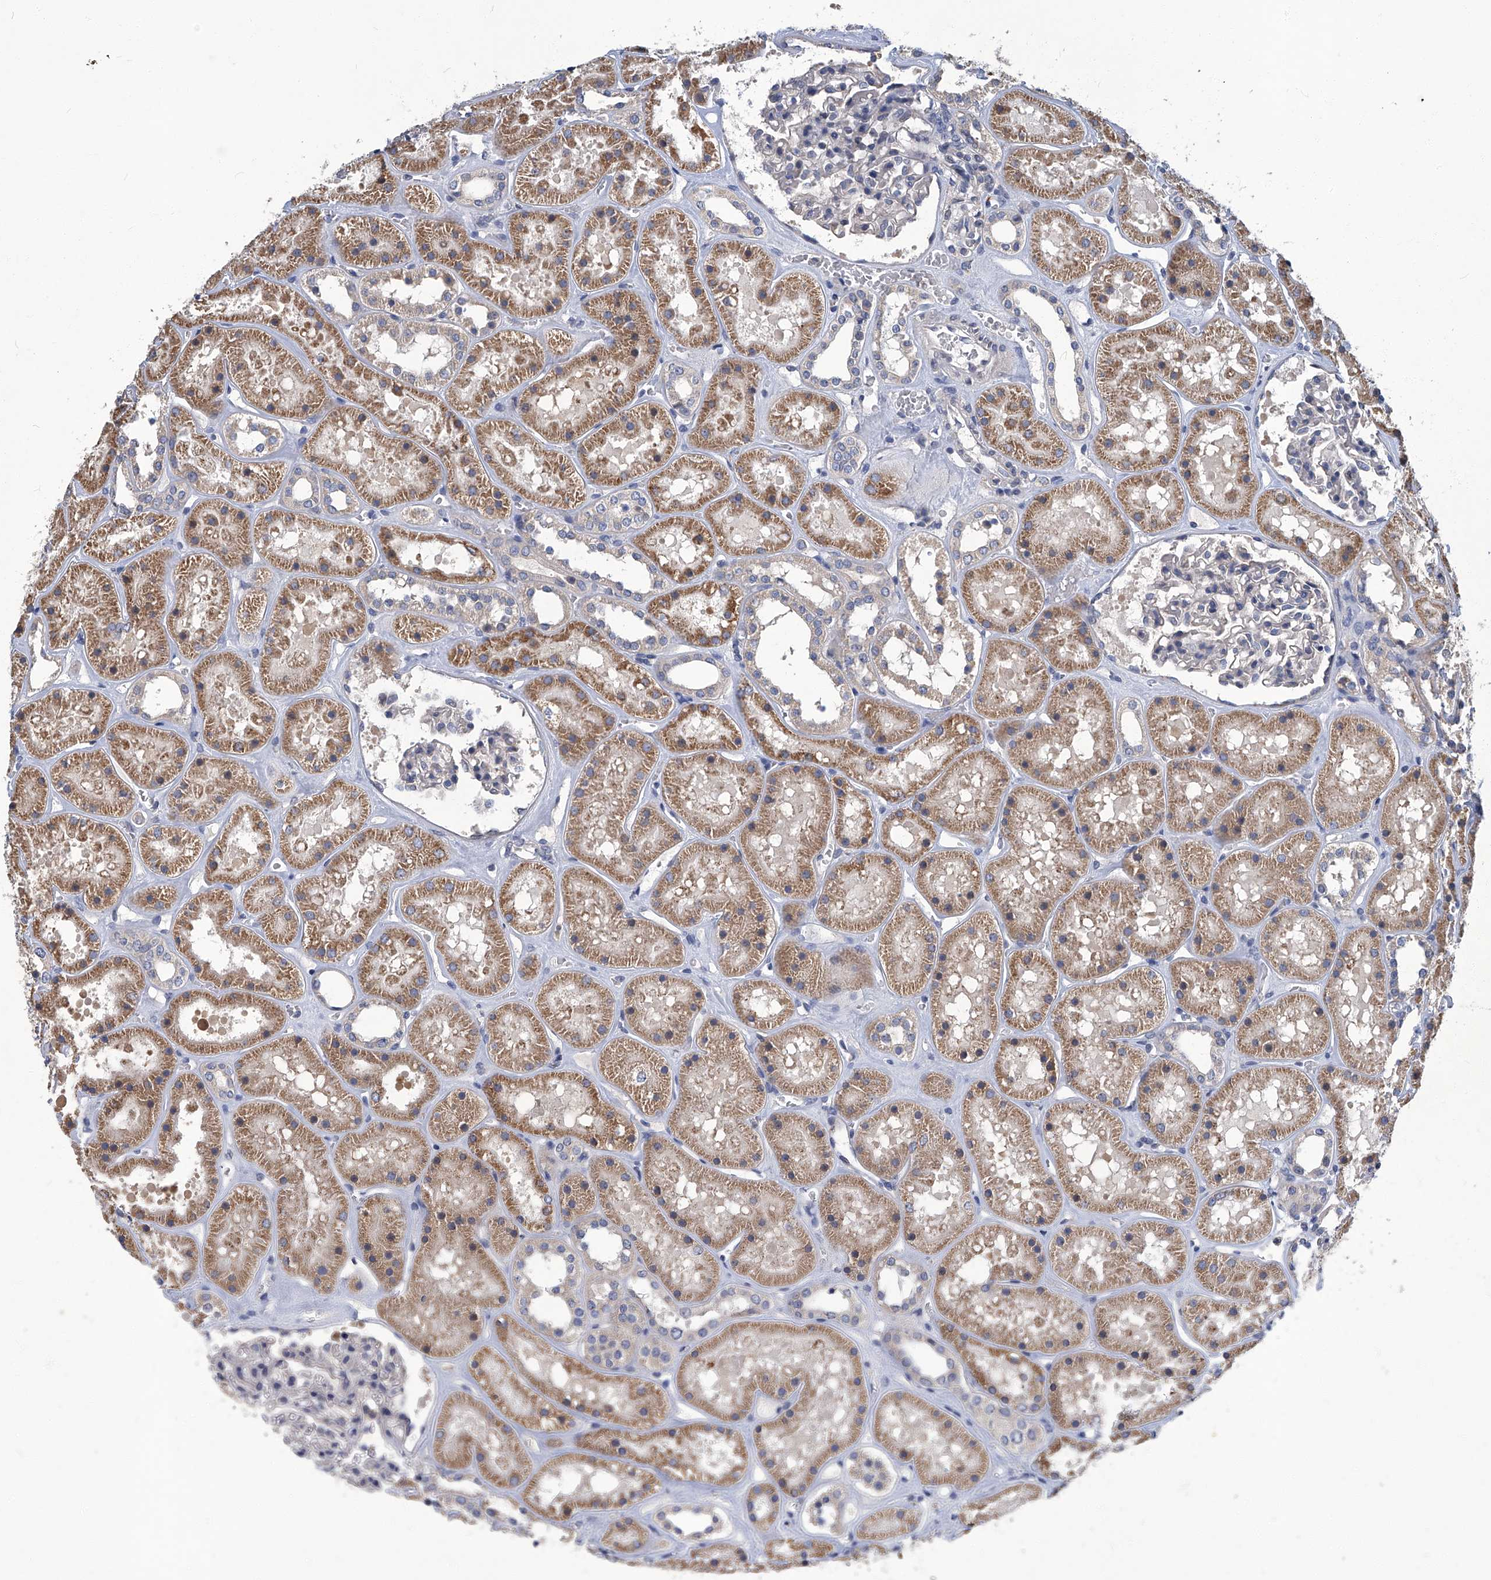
{"staining": {"intensity": "negative", "quantity": "none", "location": "none"}, "tissue": "kidney", "cell_type": "Cells in glomeruli", "image_type": "normal", "snomed": [{"axis": "morphology", "description": "Normal tissue, NOS"}, {"axis": "topography", "description": "Kidney"}], "caption": "IHC of normal kidney exhibits no staining in cells in glomeruli. The staining was performed using DAB to visualize the protein expression in brown, while the nuclei were stained in blue with hematoxylin (Magnification: 20x).", "gene": "TGFBR1", "patient": {"sex": "female", "age": 41}}